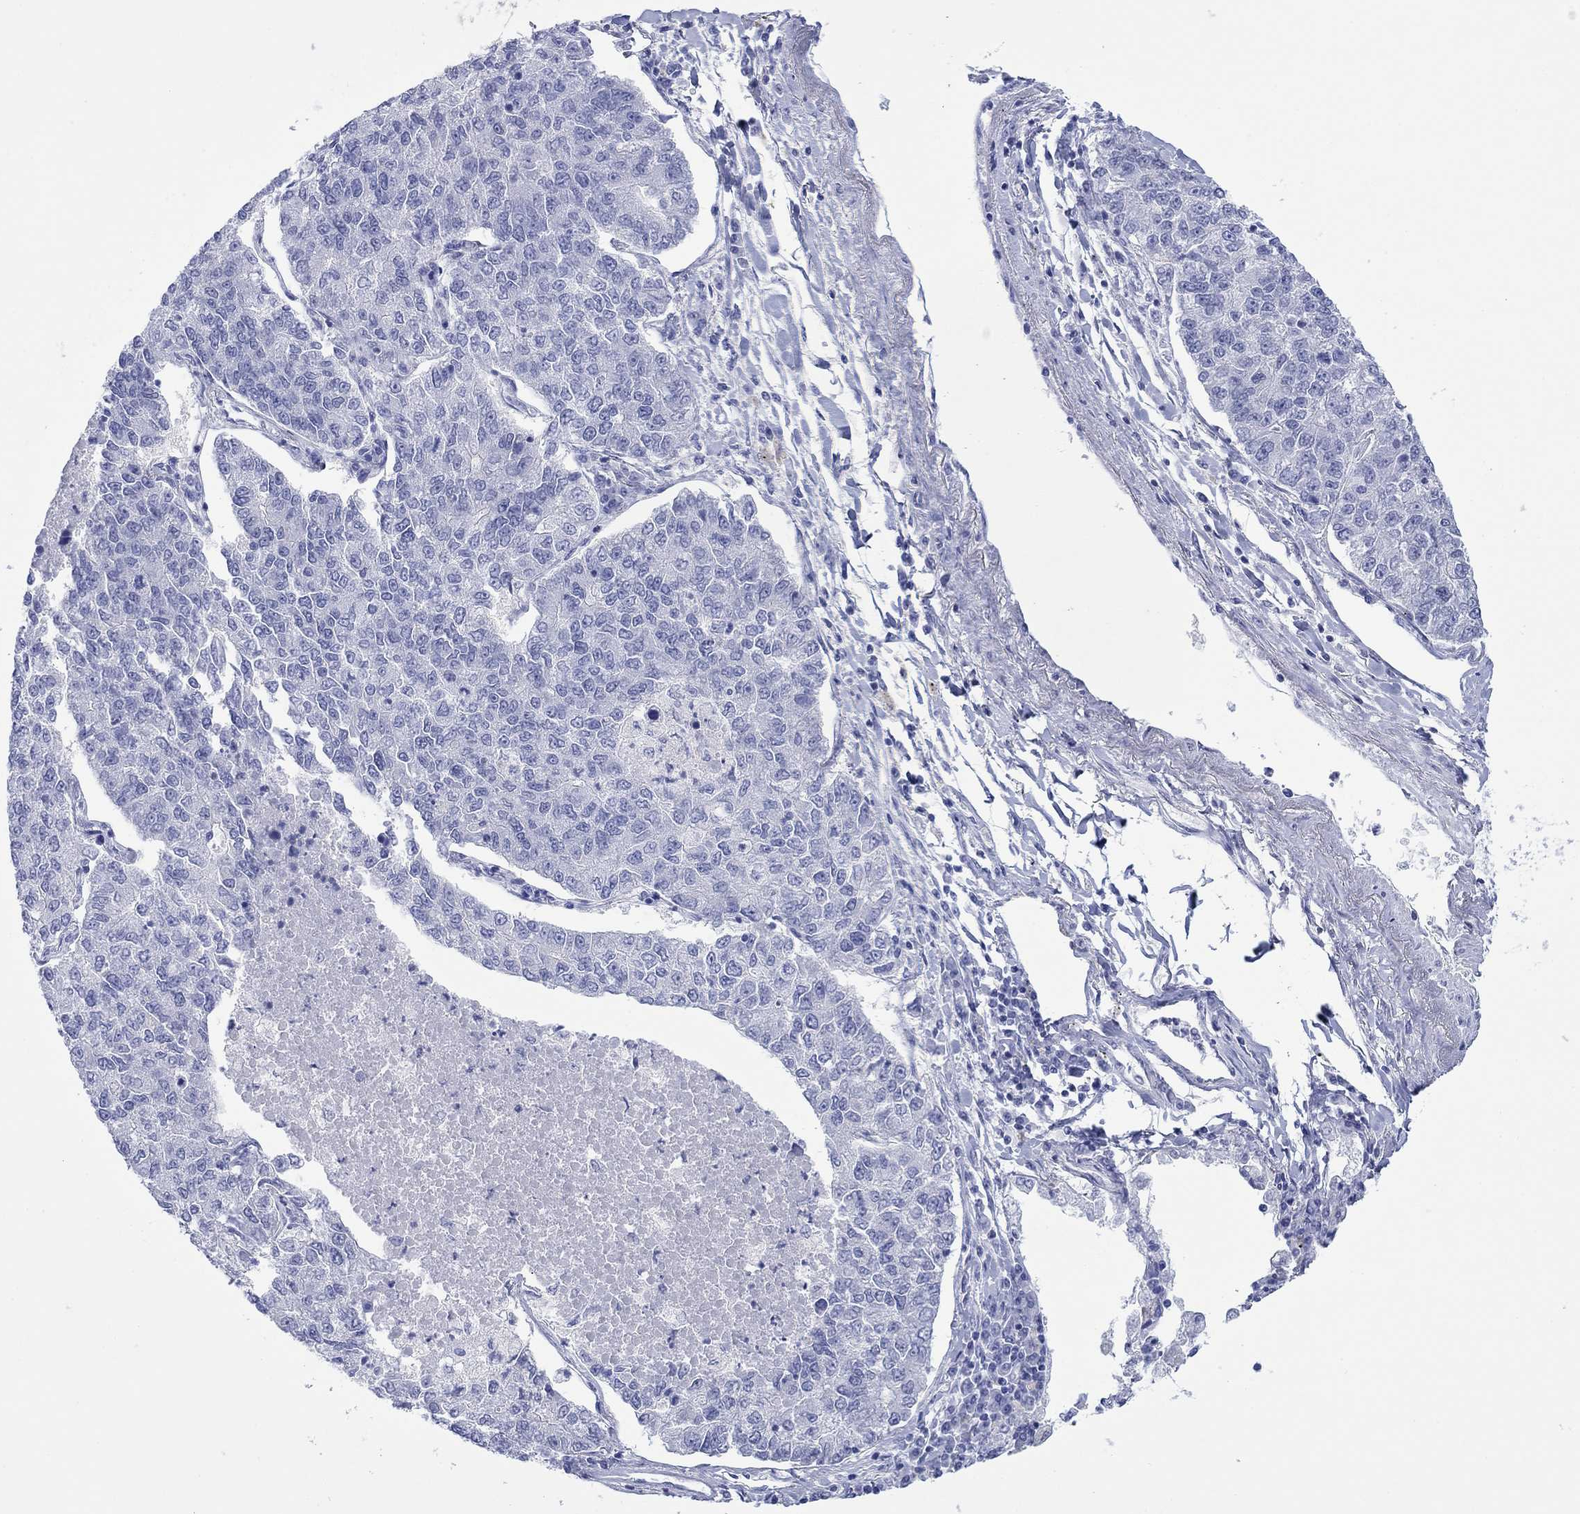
{"staining": {"intensity": "negative", "quantity": "none", "location": "none"}, "tissue": "lung cancer", "cell_type": "Tumor cells", "image_type": "cancer", "snomed": [{"axis": "morphology", "description": "Adenocarcinoma, NOS"}, {"axis": "topography", "description": "Lung"}], "caption": "IHC of human adenocarcinoma (lung) reveals no expression in tumor cells.", "gene": "MLANA", "patient": {"sex": "male", "age": 49}}